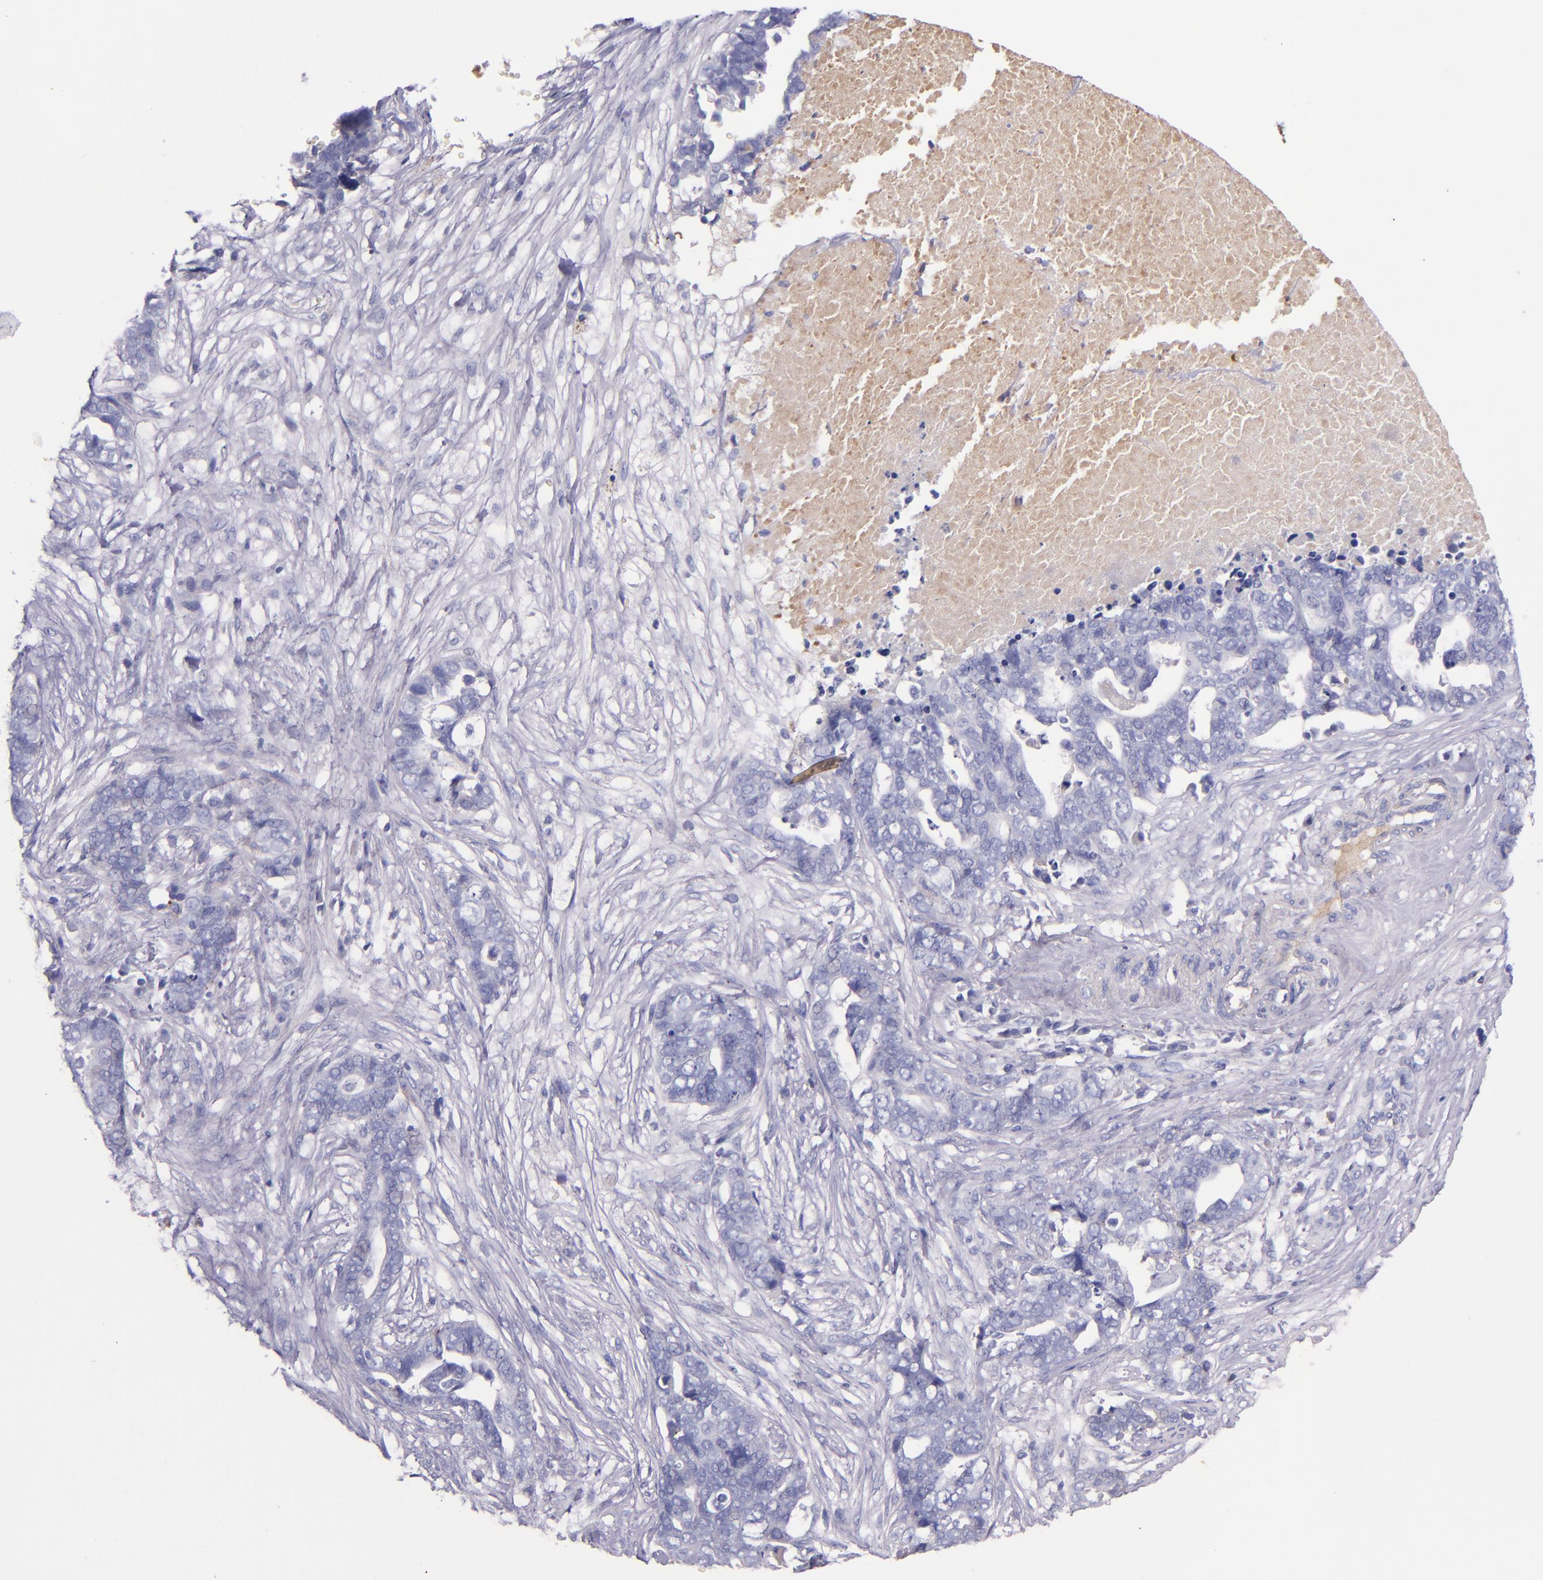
{"staining": {"intensity": "negative", "quantity": "none", "location": "none"}, "tissue": "ovarian cancer", "cell_type": "Tumor cells", "image_type": "cancer", "snomed": [{"axis": "morphology", "description": "Normal tissue, NOS"}, {"axis": "morphology", "description": "Cystadenocarcinoma, serous, NOS"}, {"axis": "topography", "description": "Fallopian tube"}, {"axis": "topography", "description": "Ovary"}], "caption": "The image reveals no staining of tumor cells in serous cystadenocarcinoma (ovarian). Brightfield microscopy of immunohistochemistry stained with DAB (brown) and hematoxylin (blue), captured at high magnification.", "gene": "KNG1", "patient": {"sex": "female", "age": 56}}